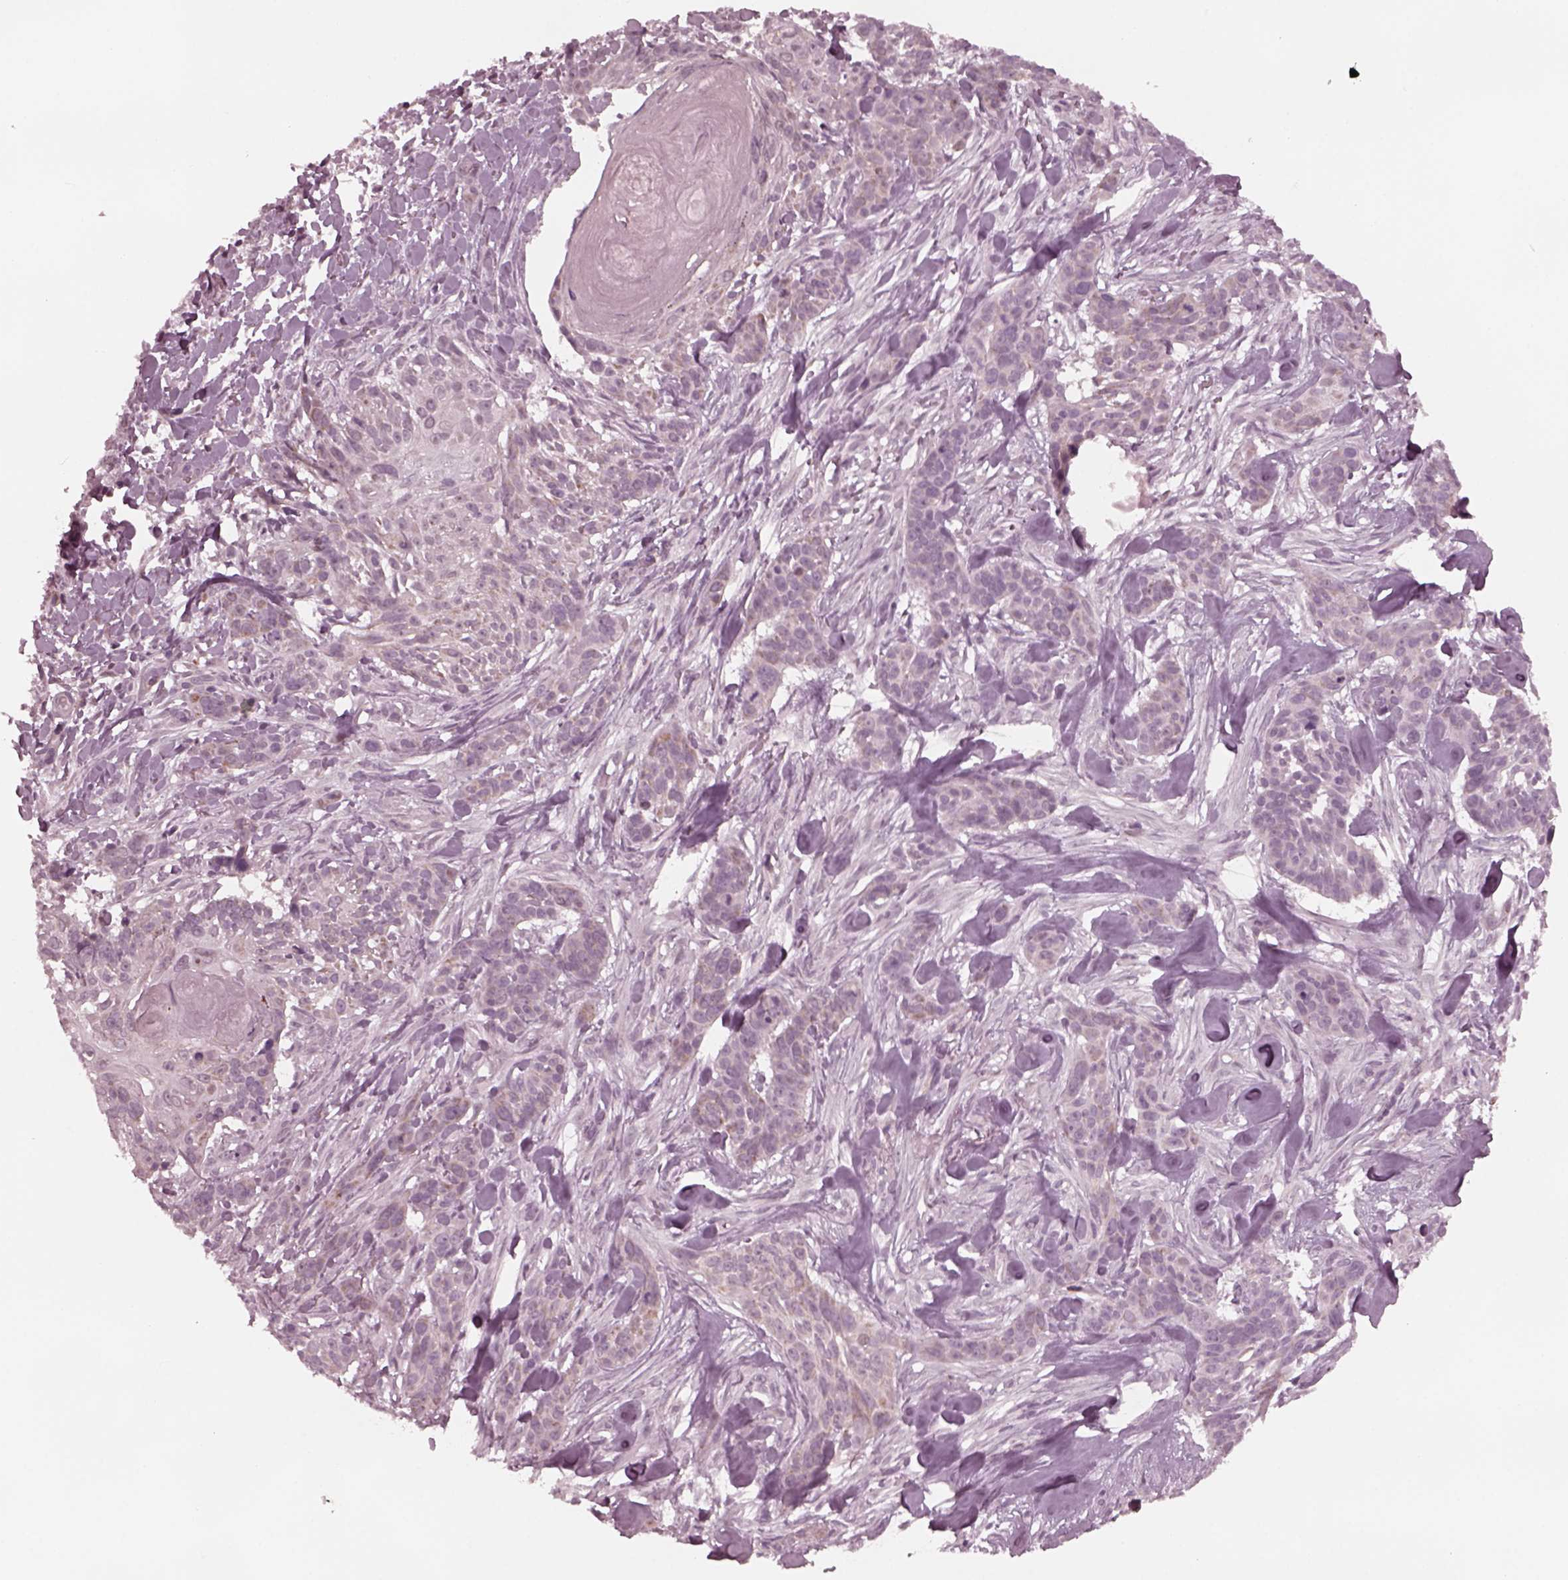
{"staining": {"intensity": "weak", "quantity": "<25%", "location": "cytoplasmic/membranous"}, "tissue": "skin cancer", "cell_type": "Tumor cells", "image_type": "cancer", "snomed": [{"axis": "morphology", "description": "Basal cell carcinoma"}, {"axis": "topography", "description": "Skin"}], "caption": "This is an immunohistochemistry (IHC) image of human basal cell carcinoma (skin). There is no expression in tumor cells.", "gene": "CELSR3", "patient": {"sex": "male", "age": 87}}